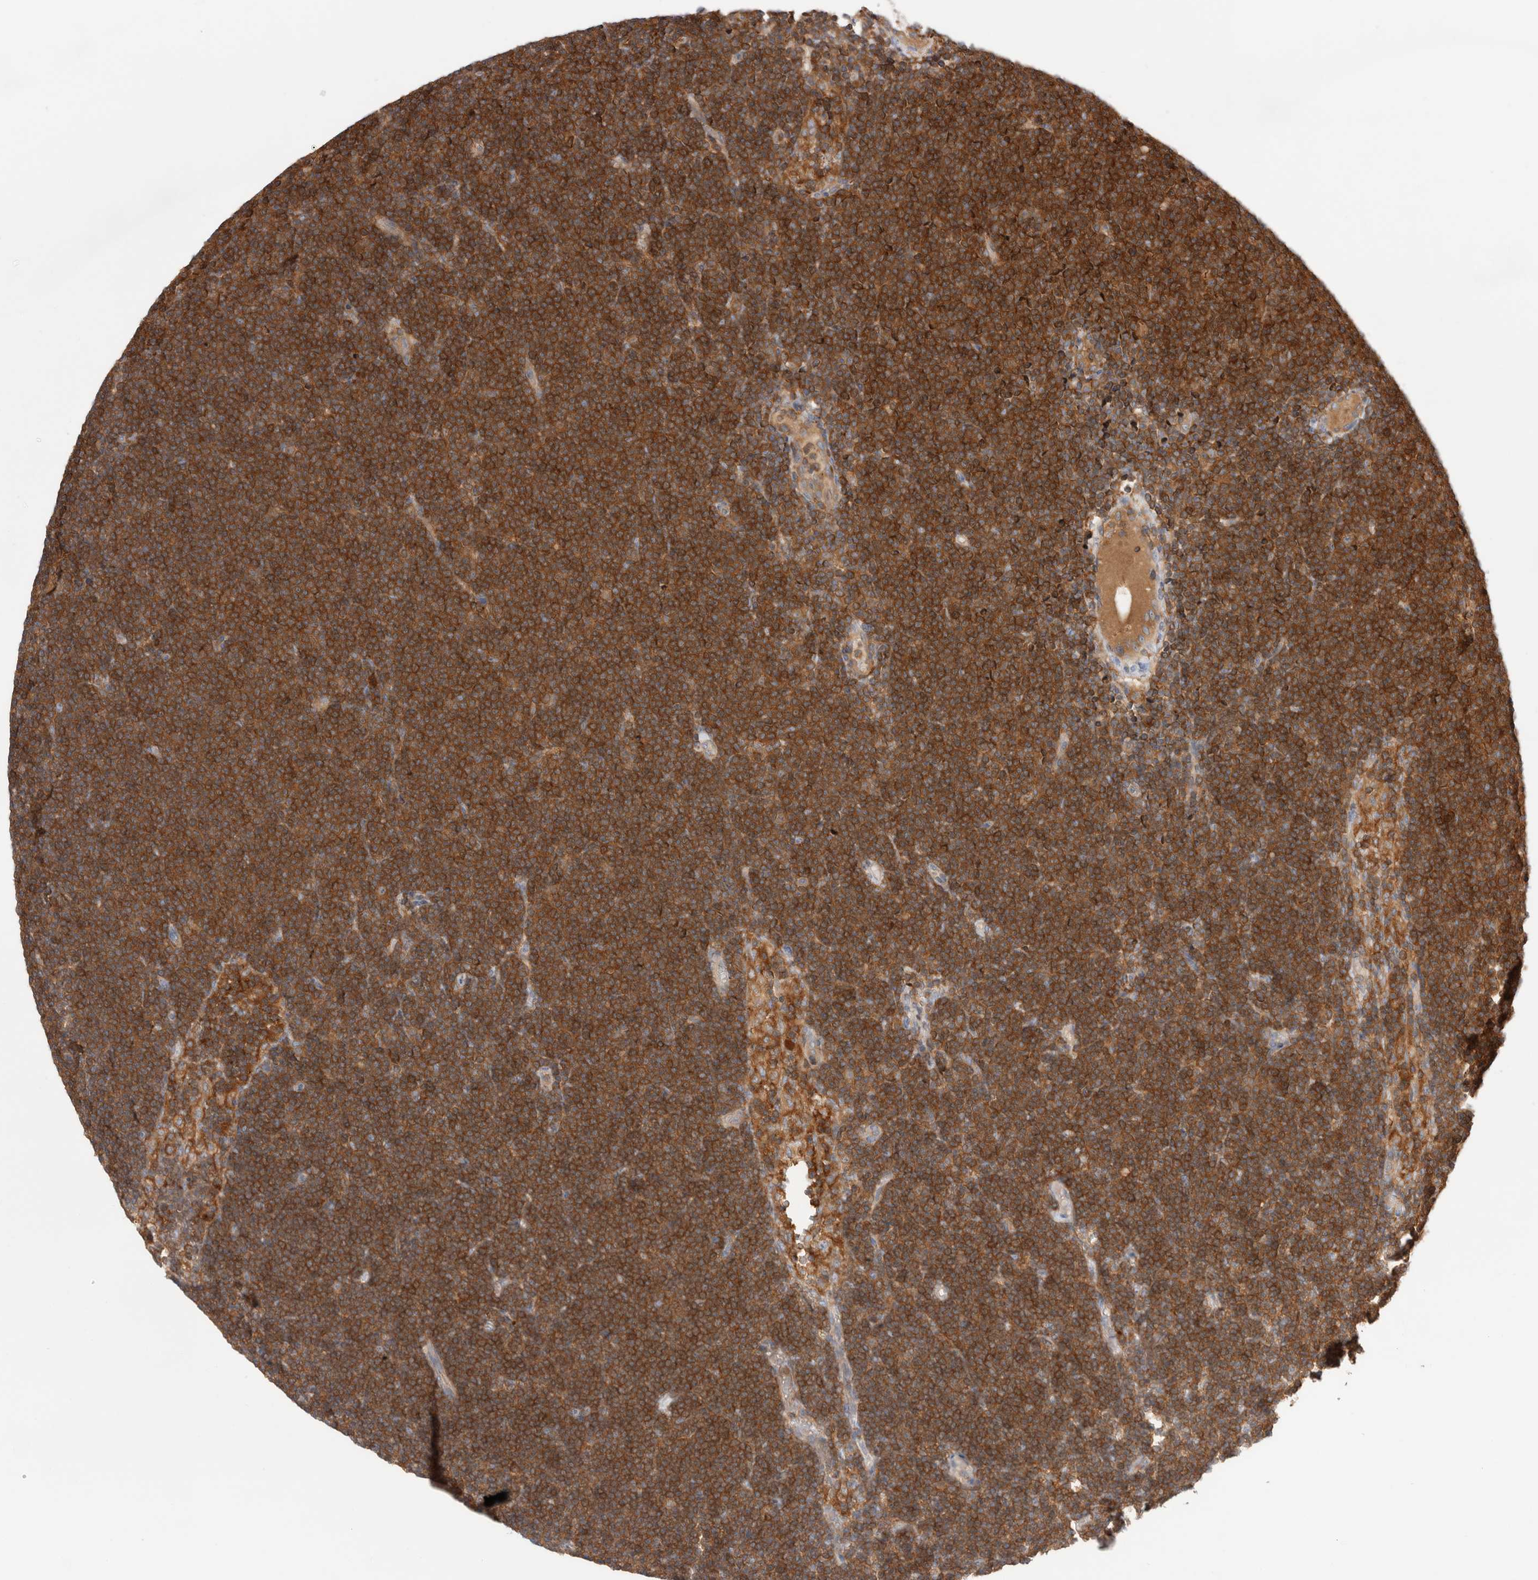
{"staining": {"intensity": "strong", "quantity": ">75%", "location": "cytoplasmic/membranous"}, "tissue": "lymphoma", "cell_type": "Tumor cells", "image_type": "cancer", "snomed": [{"axis": "morphology", "description": "Malignant lymphoma, non-Hodgkin's type, Low grade"}, {"axis": "topography", "description": "Lymph node"}], "caption": "A brown stain shows strong cytoplasmic/membranous staining of a protein in lymphoma tumor cells.", "gene": "KLHL14", "patient": {"sex": "female", "age": 53}}